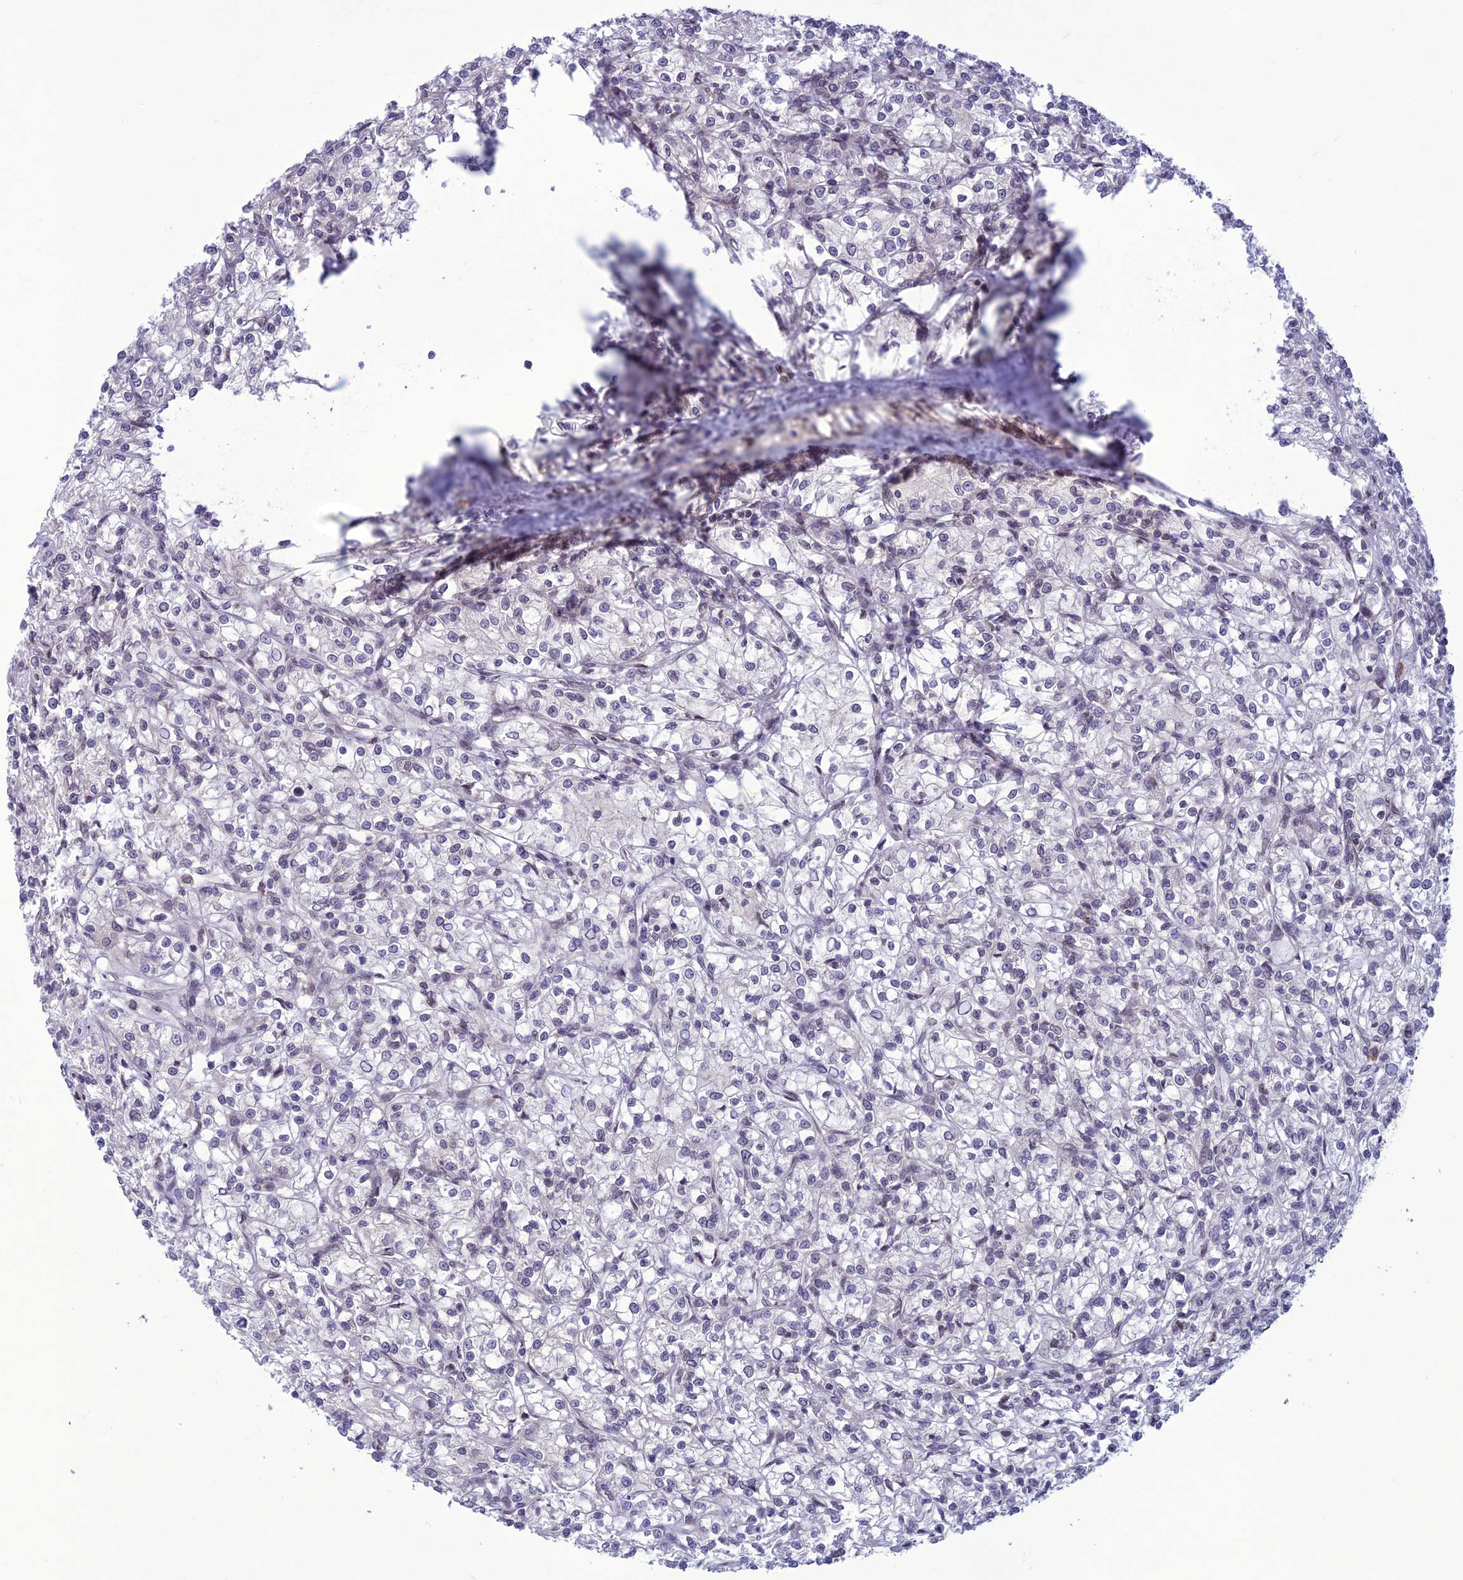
{"staining": {"intensity": "negative", "quantity": "none", "location": "none"}, "tissue": "renal cancer", "cell_type": "Tumor cells", "image_type": "cancer", "snomed": [{"axis": "morphology", "description": "Adenocarcinoma, NOS"}, {"axis": "topography", "description": "Kidney"}], "caption": "Histopathology image shows no significant protein positivity in tumor cells of renal cancer.", "gene": "WDR46", "patient": {"sex": "female", "age": 59}}